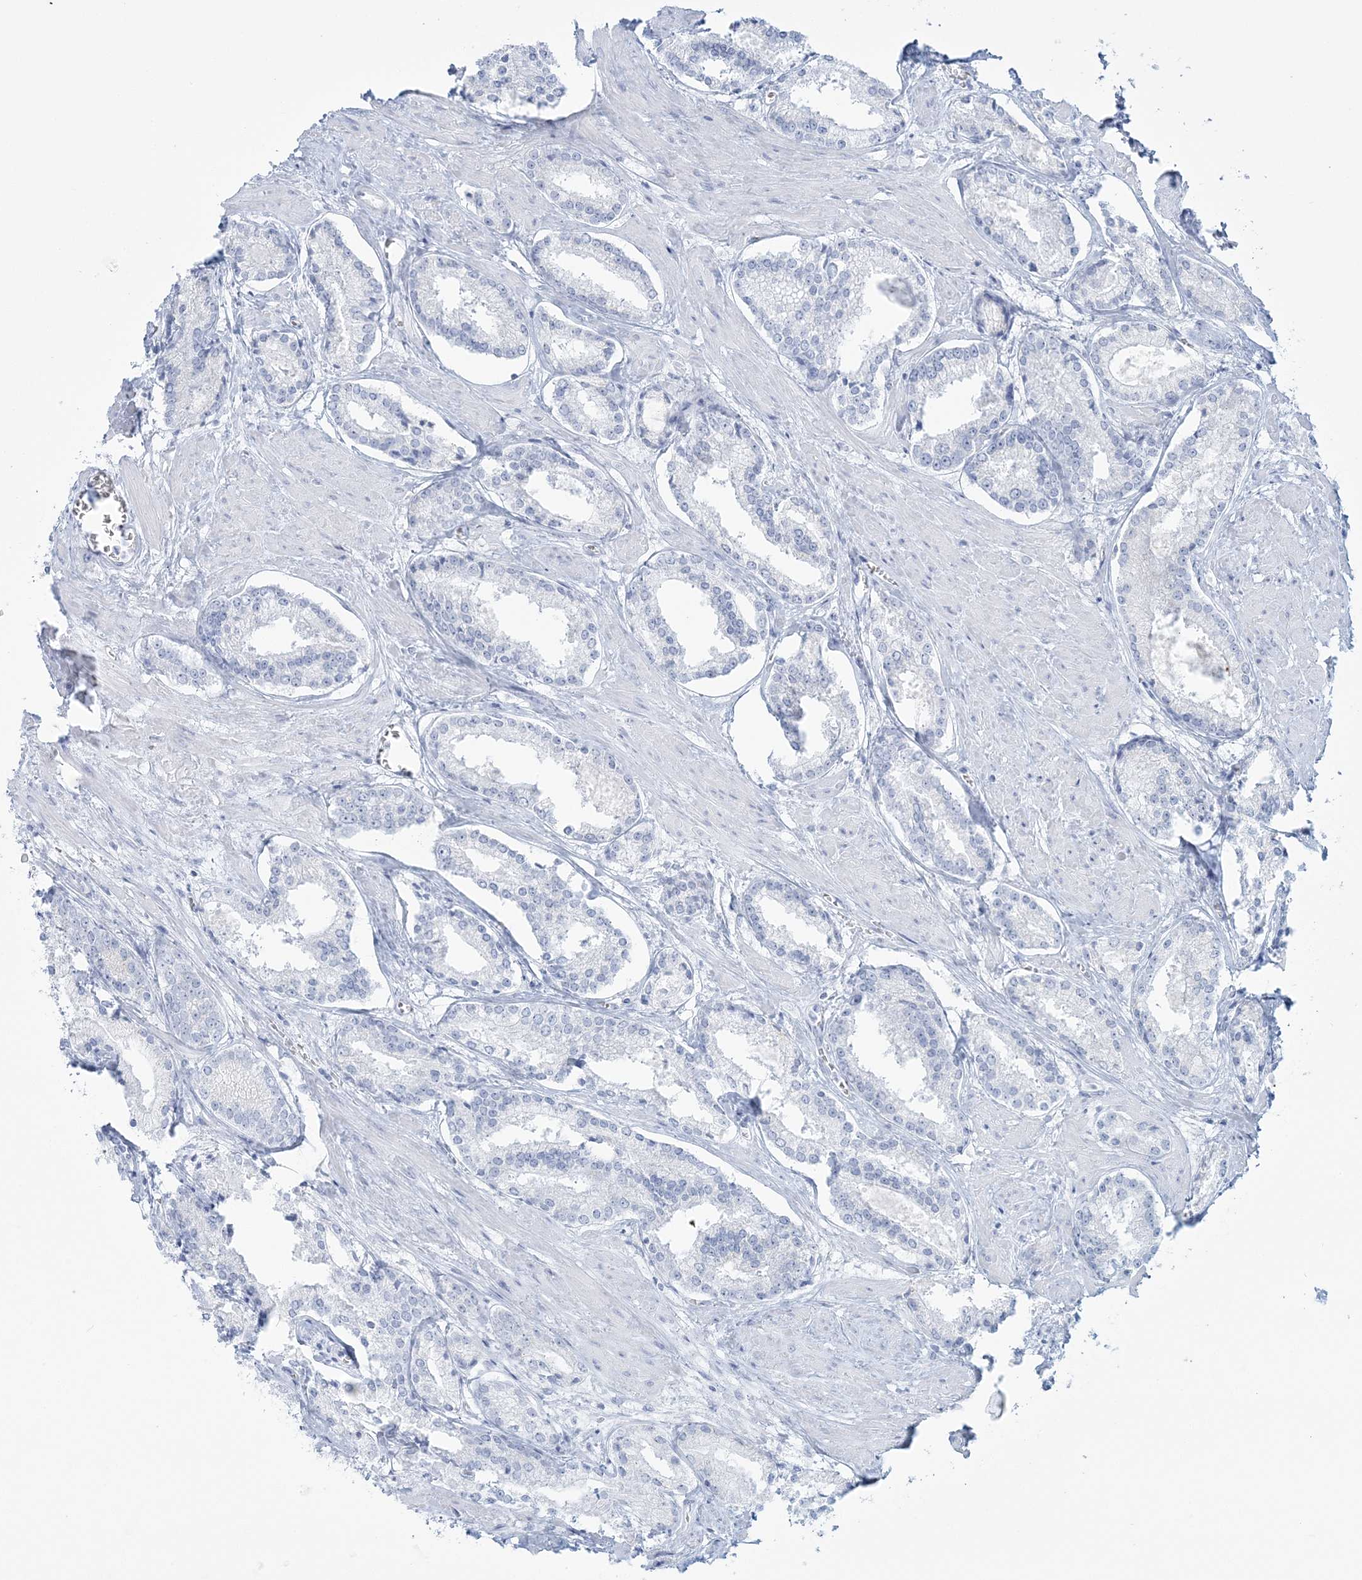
{"staining": {"intensity": "negative", "quantity": "none", "location": "none"}, "tissue": "prostate cancer", "cell_type": "Tumor cells", "image_type": "cancer", "snomed": [{"axis": "morphology", "description": "Adenocarcinoma, Low grade"}, {"axis": "topography", "description": "Prostate"}], "caption": "This micrograph is of prostate cancer stained with IHC to label a protein in brown with the nuclei are counter-stained blue. There is no staining in tumor cells.", "gene": "ADGB", "patient": {"sex": "male", "age": 54}}